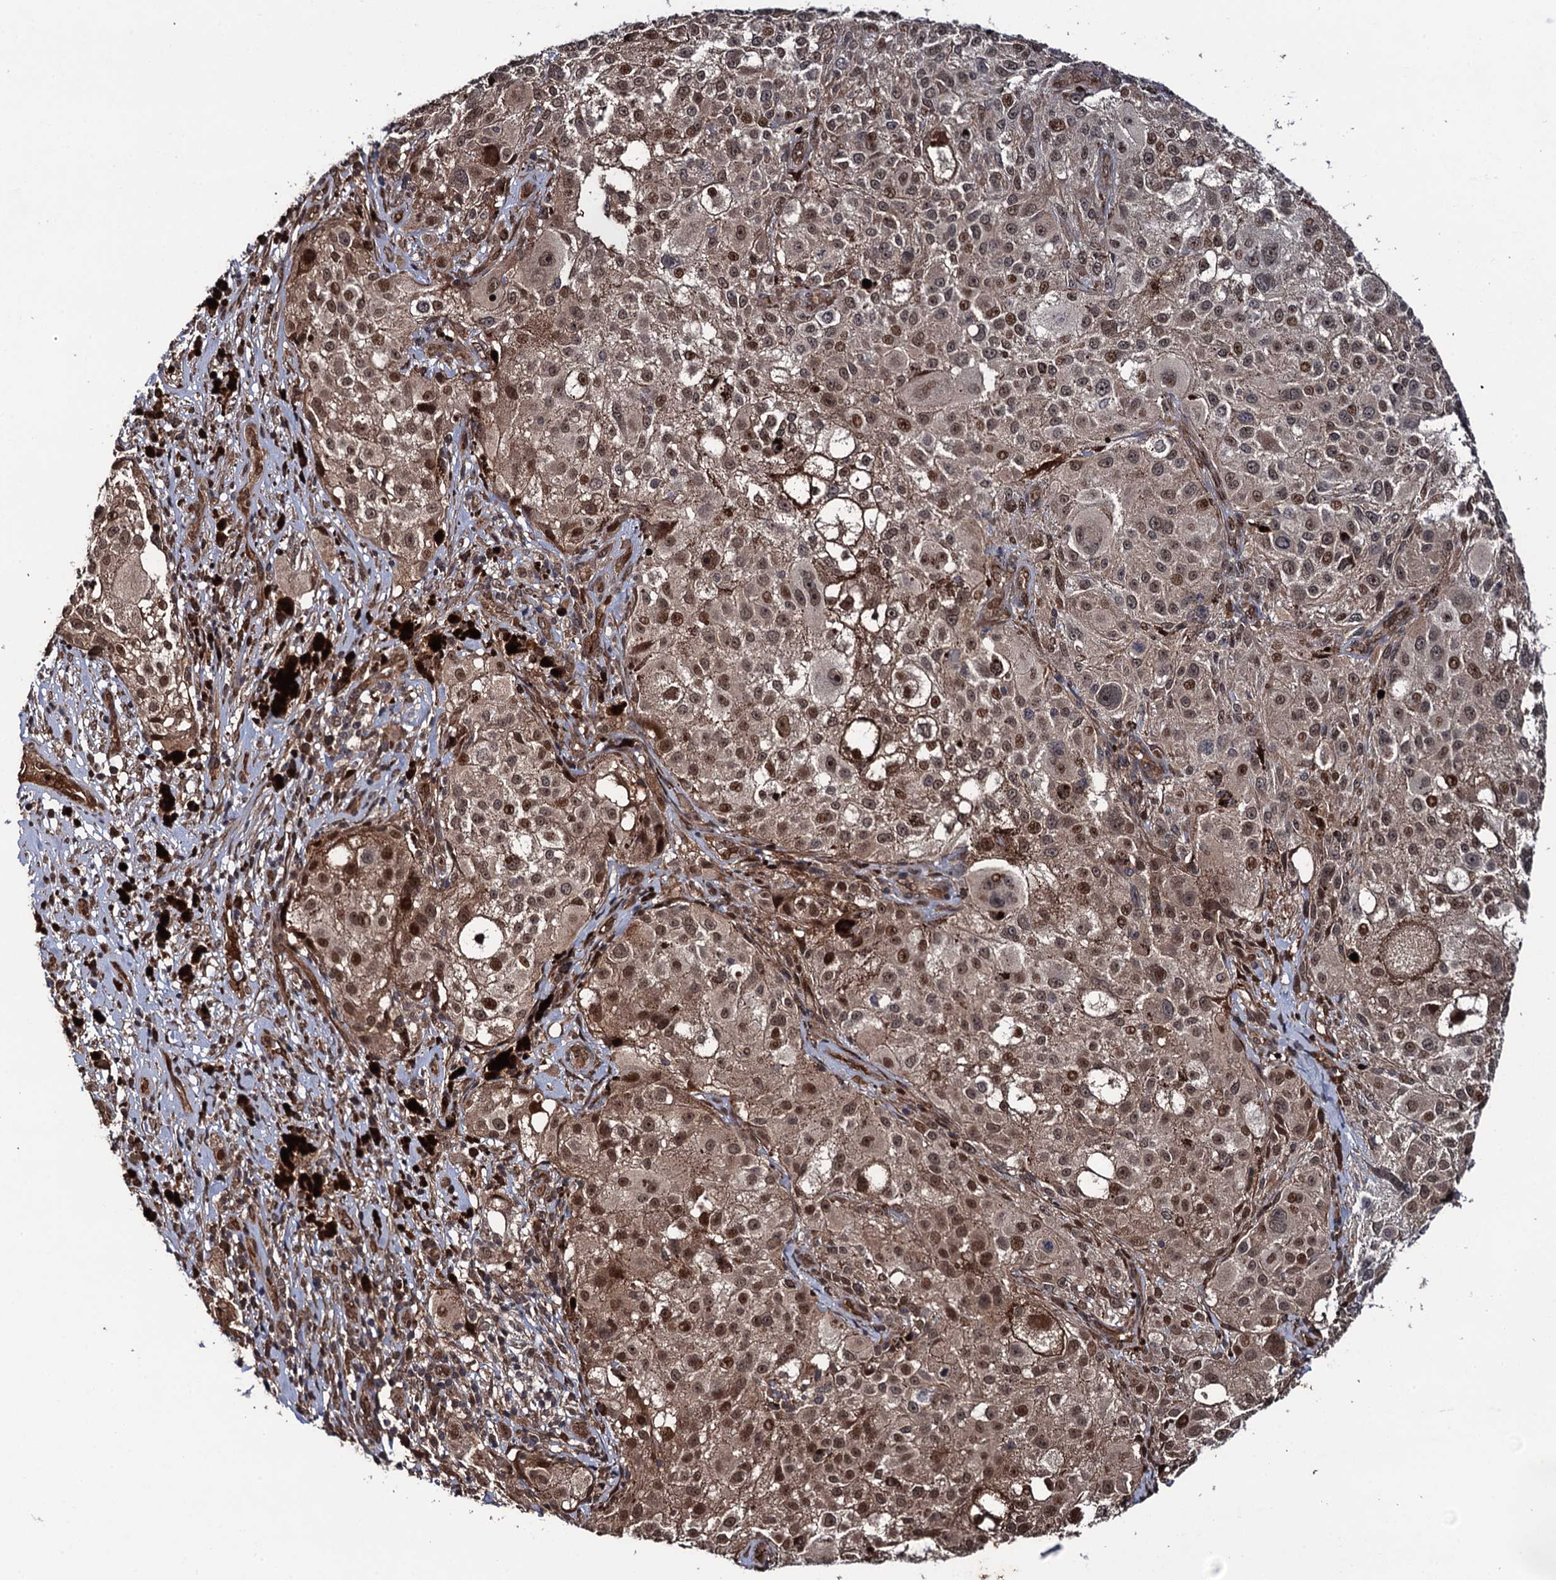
{"staining": {"intensity": "moderate", "quantity": ">75%", "location": "cytoplasmic/membranous,nuclear"}, "tissue": "melanoma", "cell_type": "Tumor cells", "image_type": "cancer", "snomed": [{"axis": "morphology", "description": "Necrosis, NOS"}, {"axis": "morphology", "description": "Malignant melanoma, NOS"}, {"axis": "topography", "description": "Skin"}], "caption": "Immunohistochemical staining of human melanoma reveals moderate cytoplasmic/membranous and nuclear protein positivity in approximately >75% of tumor cells.", "gene": "CDC23", "patient": {"sex": "female", "age": 87}}